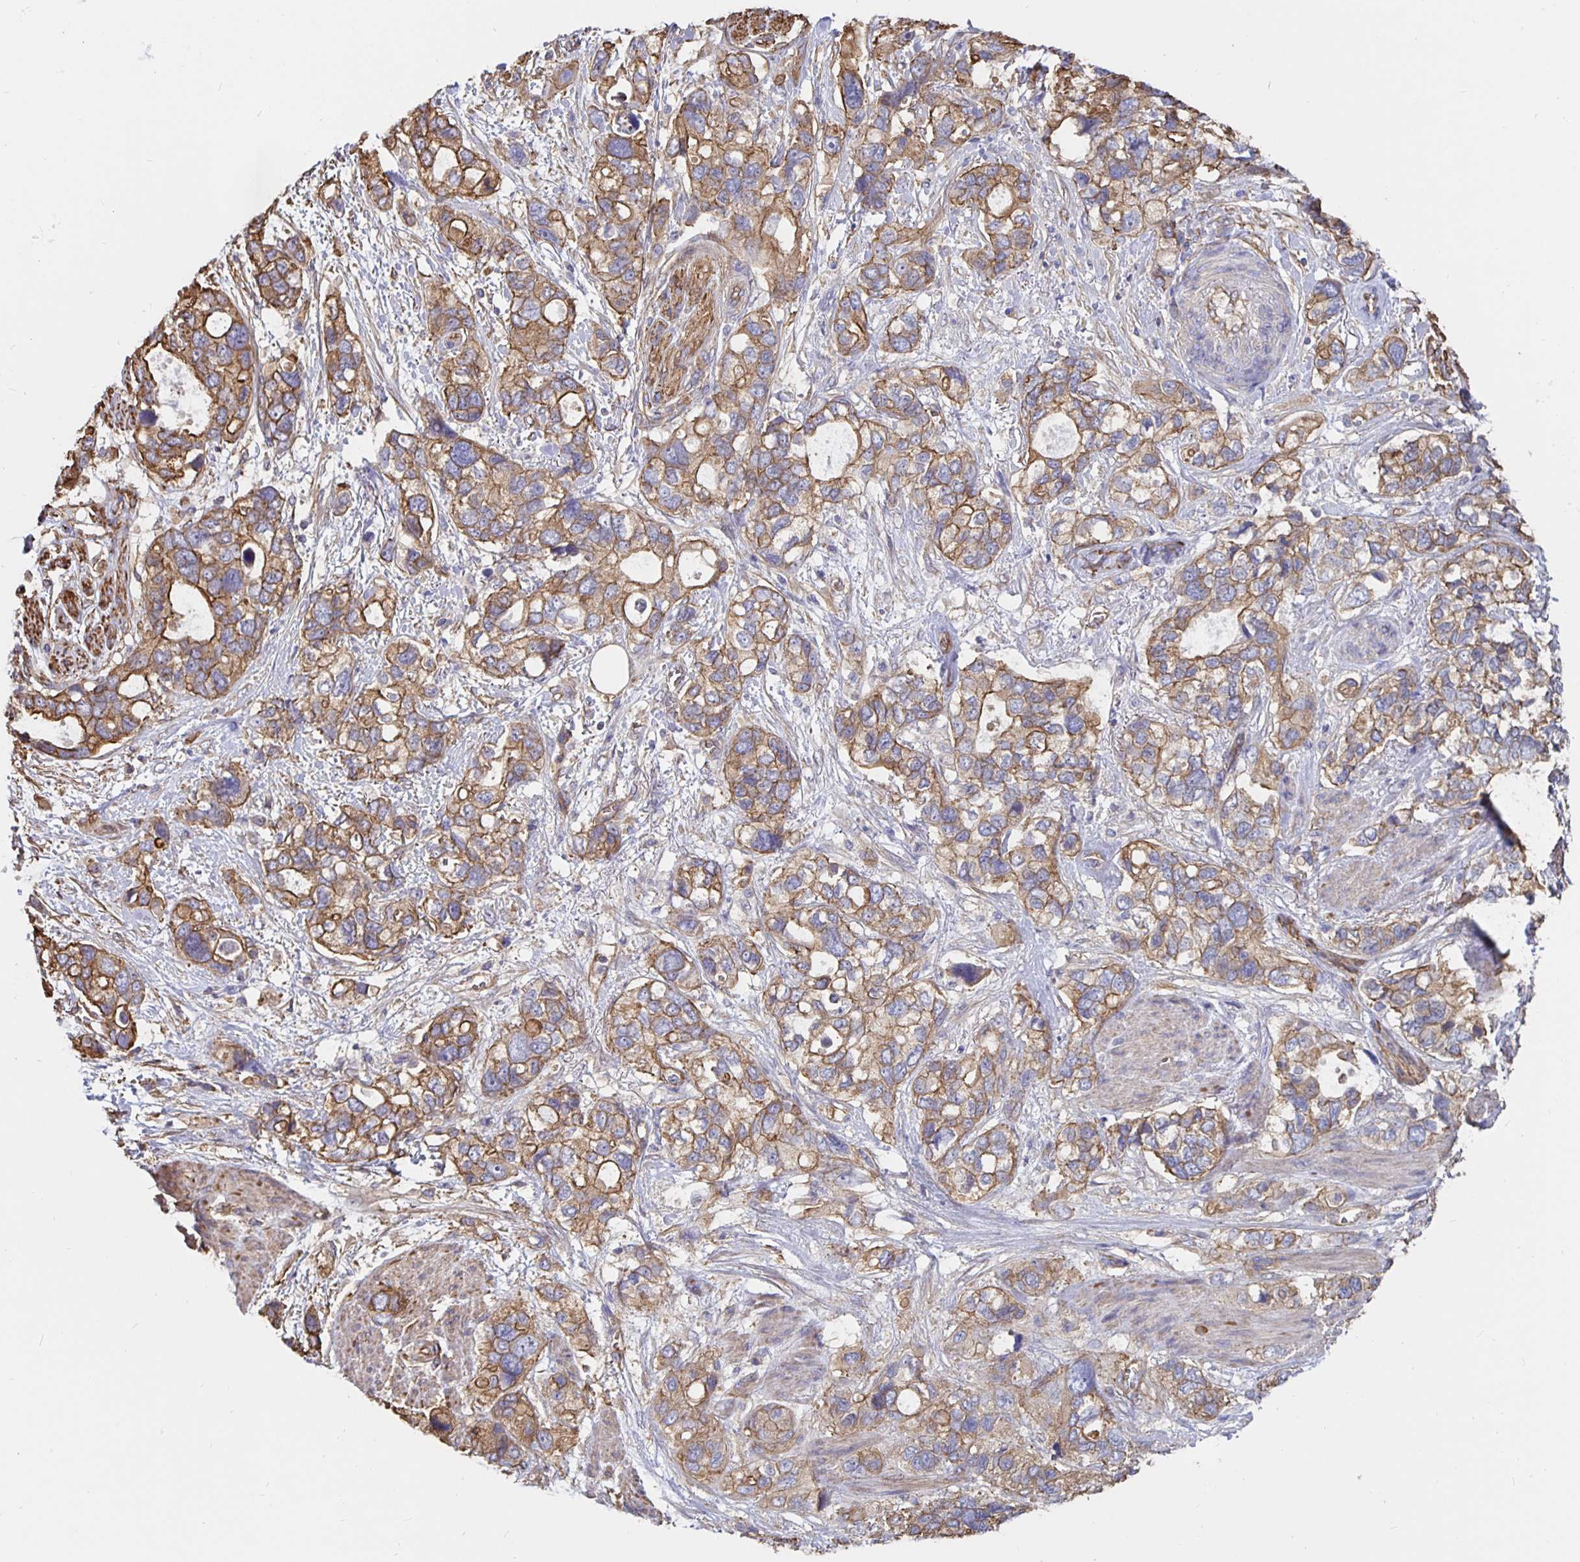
{"staining": {"intensity": "moderate", "quantity": ">75%", "location": "cytoplasmic/membranous"}, "tissue": "stomach cancer", "cell_type": "Tumor cells", "image_type": "cancer", "snomed": [{"axis": "morphology", "description": "Adenocarcinoma, NOS"}, {"axis": "topography", "description": "Stomach, upper"}], "caption": "Moderate cytoplasmic/membranous positivity is appreciated in about >75% of tumor cells in stomach cancer (adenocarcinoma).", "gene": "ARHGEF39", "patient": {"sex": "female", "age": 81}}